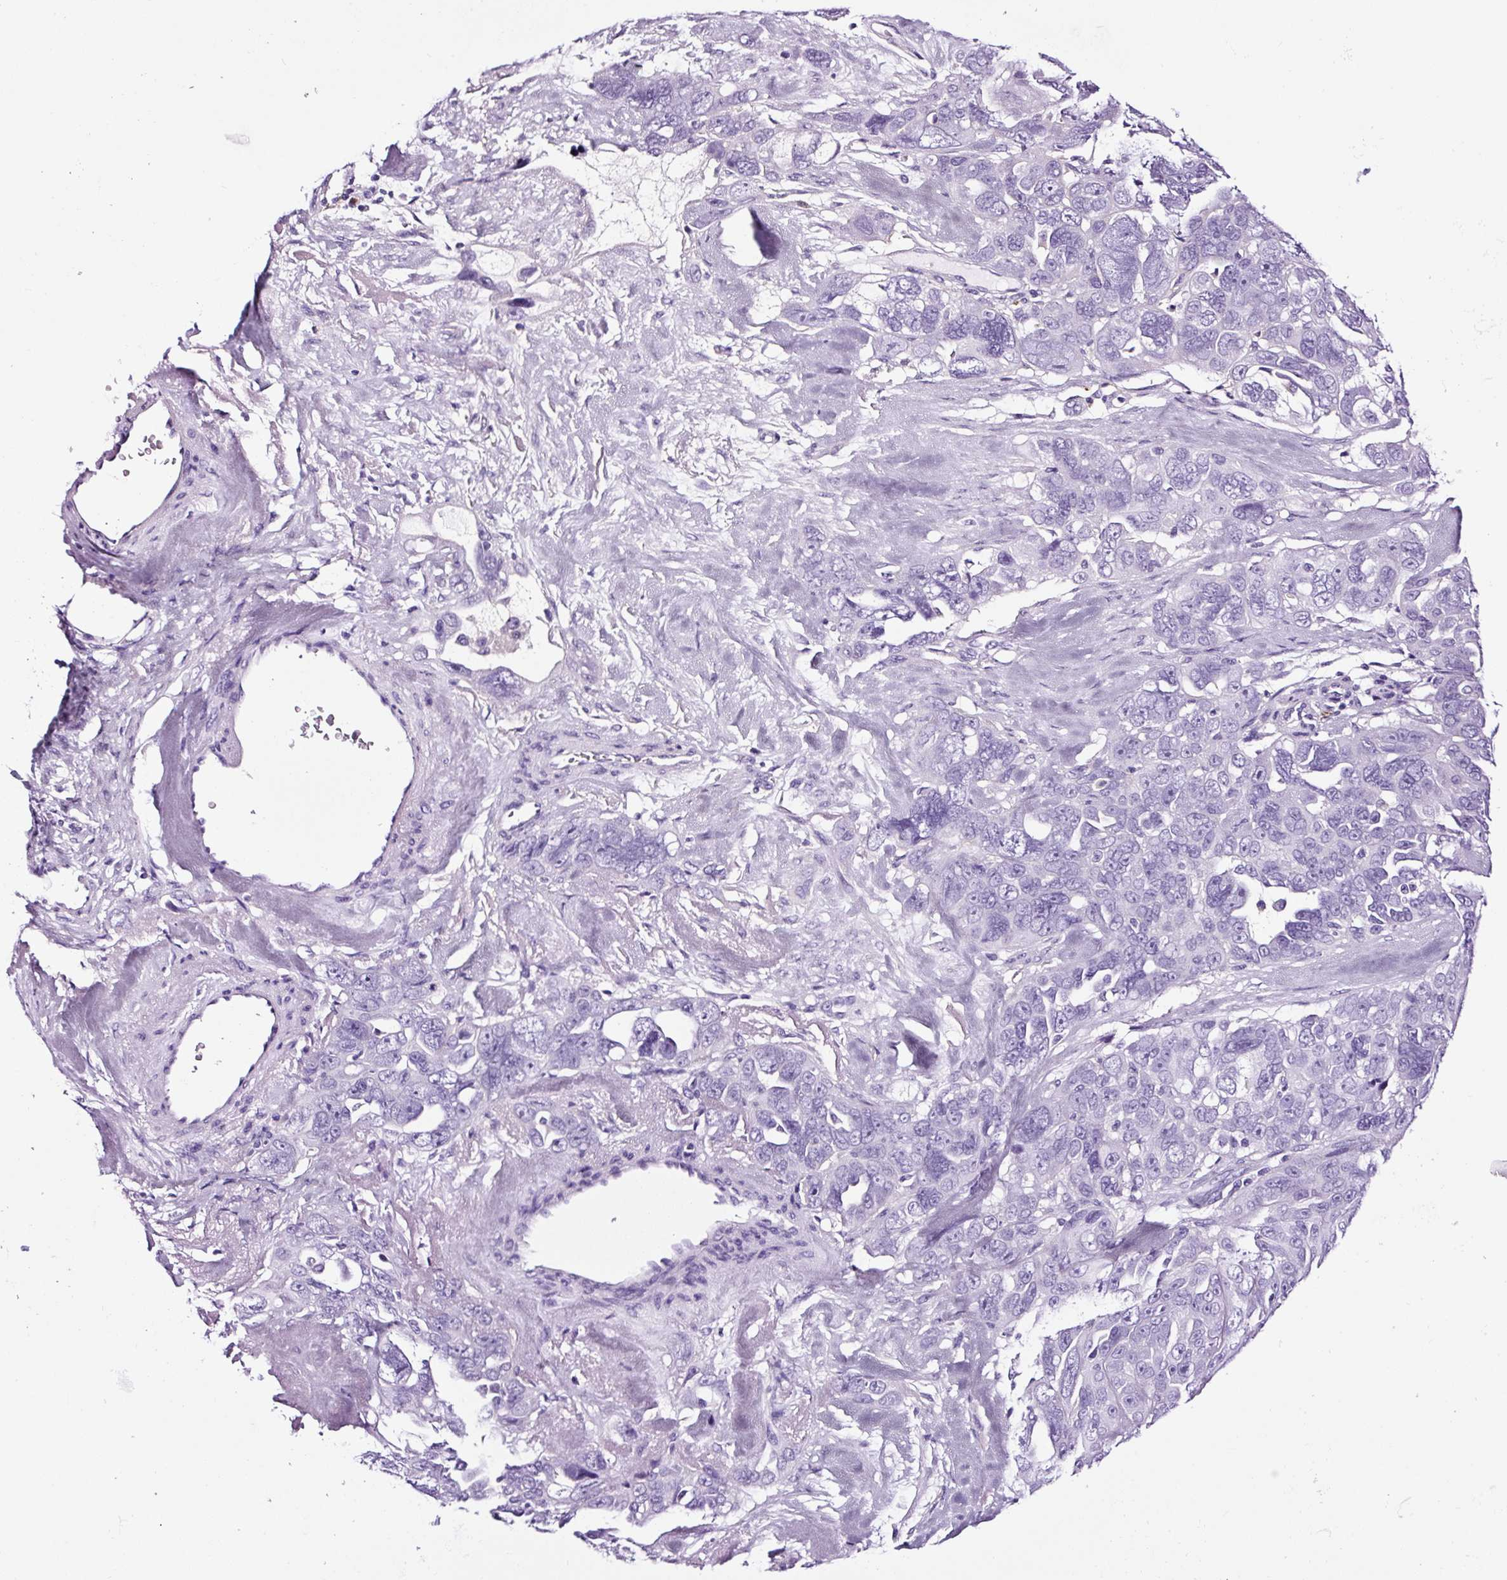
{"staining": {"intensity": "negative", "quantity": "none", "location": "none"}, "tissue": "ovarian cancer", "cell_type": "Tumor cells", "image_type": "cancer", "snomed": [{"axis": "morphology", "description": "Cystadenocarcinoma, serous, NOS"}, {"axis": "topography", "description": "Ovary"}], "caption": "Immunohistochemistry of serous cystadenocarcinoma (ovarian) exhibits no staining in tumor cells.", "gene": "FBXL7", "patient": {"sex": "female", "age": 63}}